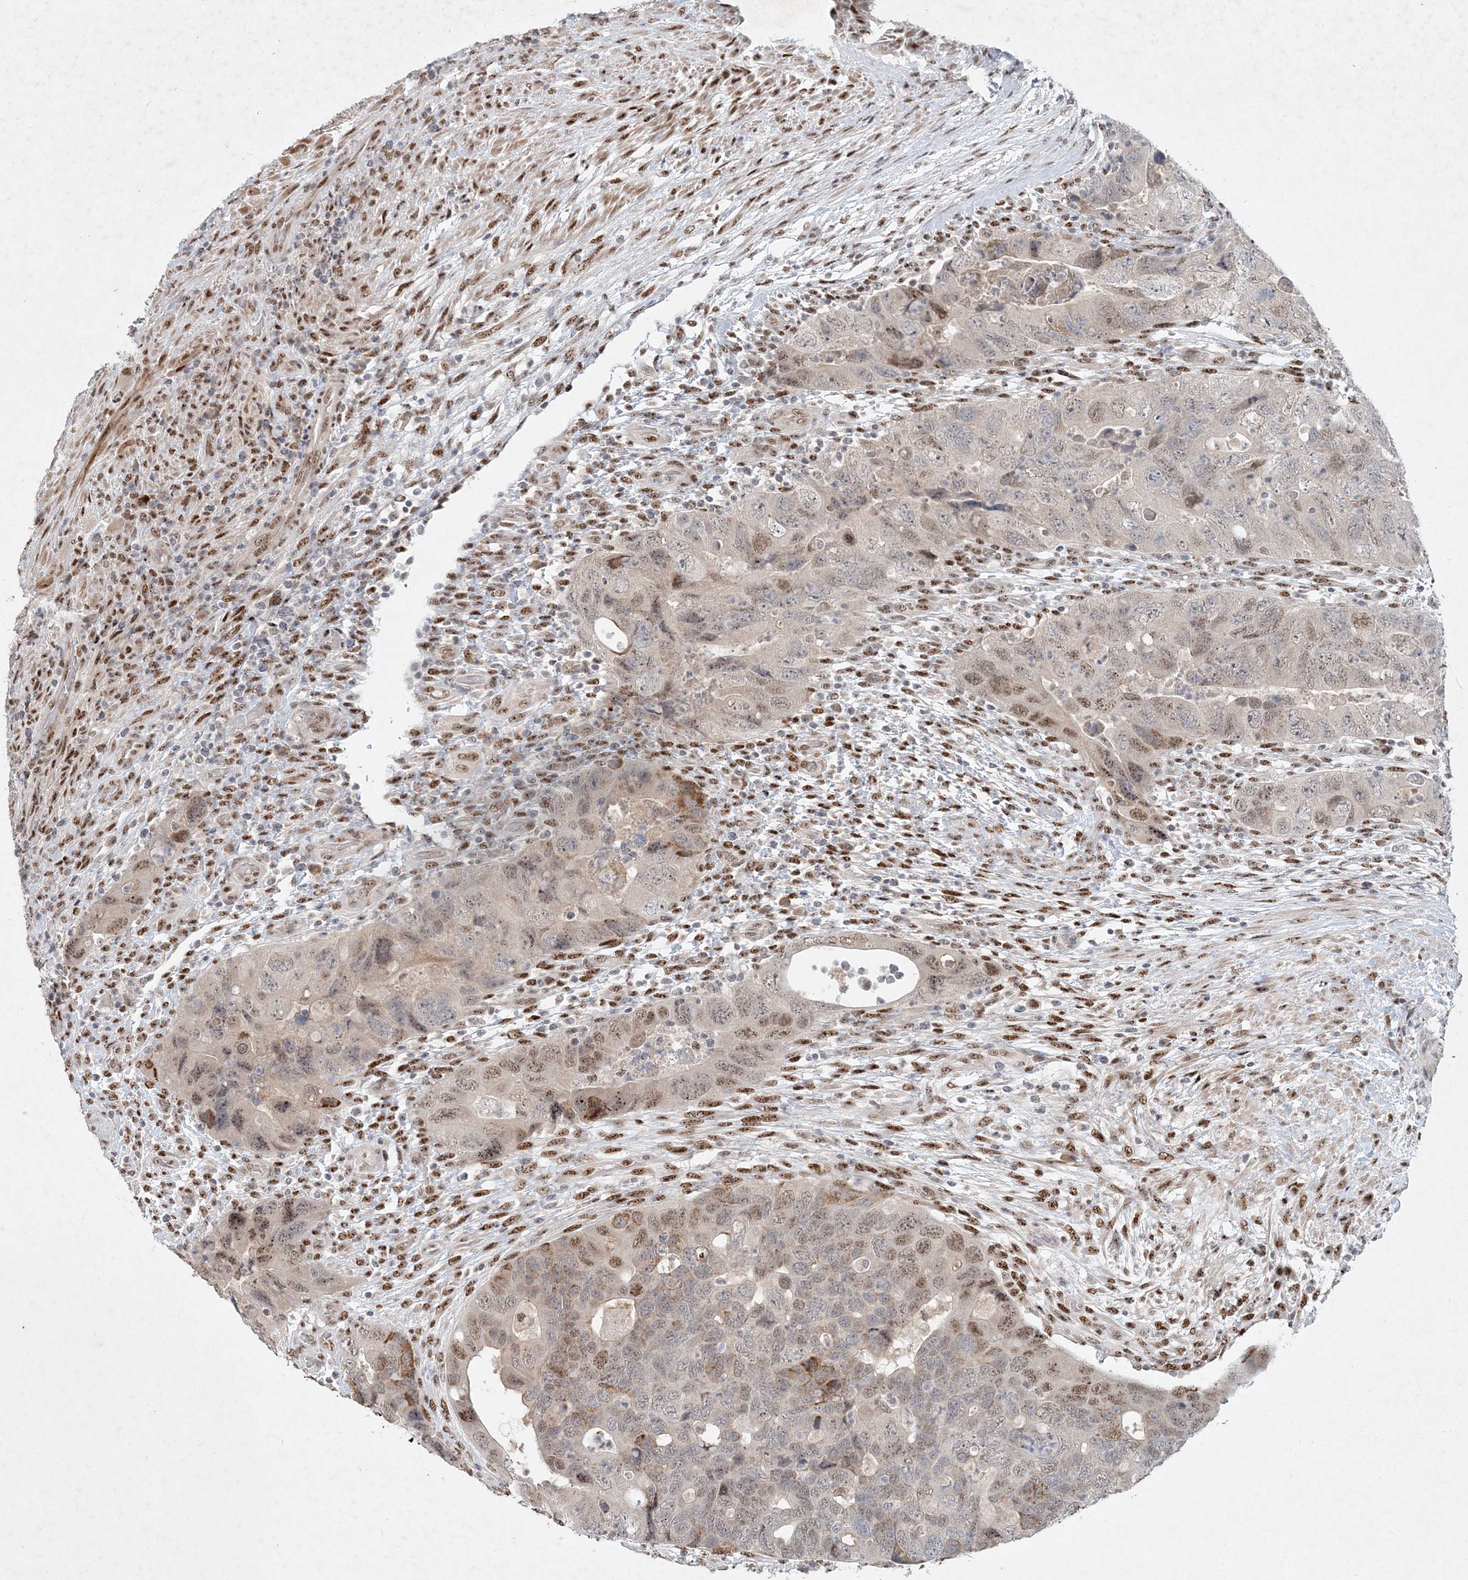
{"staining": {"intensity": "moderate", "quantity": "25%-75%", "location": "nuclear"}, "tissue": "colorectal cancer", "cell_type": "Tumor cells", "image_type": "cancer", "snomed": [{"axis": "morphology", "description": "Adenocarcinoma, NOS"}, {"axis": "topography", "description": "Rectum"}], "caption": "DAB immunohistochemical staining of human colorectal cancer displays moderate nuclear protein staining in about 25%-75% of tumor cells.", "gene": "GIN1", "patient": {"sex": "male", "age": 63}}